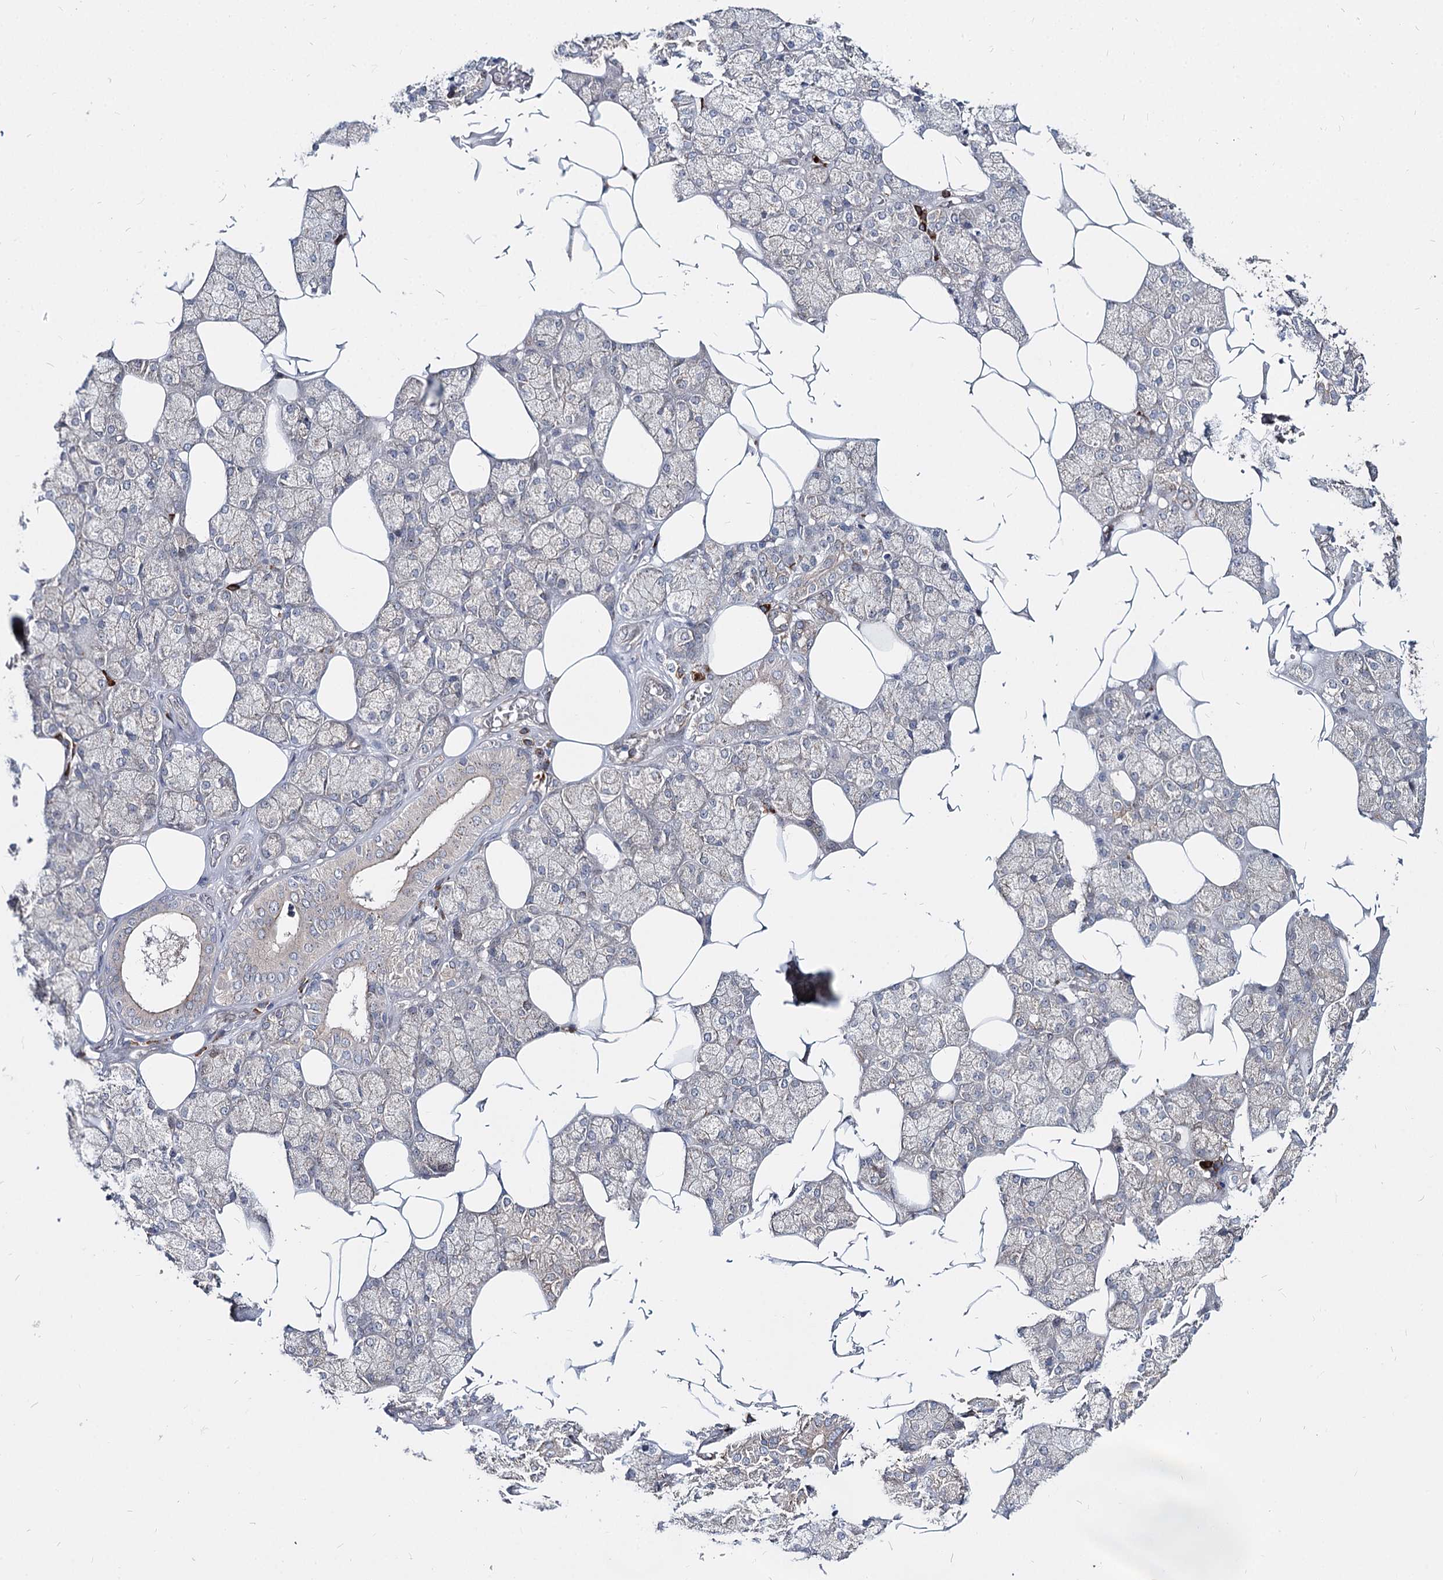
{"staining": {"intensity": "weak", "quantity": "25%-75%", "location": "cytoplasmic/membranous"}, "tissue": "salivary gland", "cell_type": "Glandular cells", "image_type": "normal", "snomed": [{"axis": "morphology", "description": "Normal tissue, NOS"}, {"axis": "topography", "description": "Salivary gland"}], "caption": "Immunohistochemical staining of normal salivary gland exhibits low levels of weak cytoplasmic/membranous expression in about 25%-75% of glandular cells. (DAB IHC, brown staining for protein, blue staining for nuclei).", "gene": "SPART", "patient": {"sex": "male", "age": 62}}